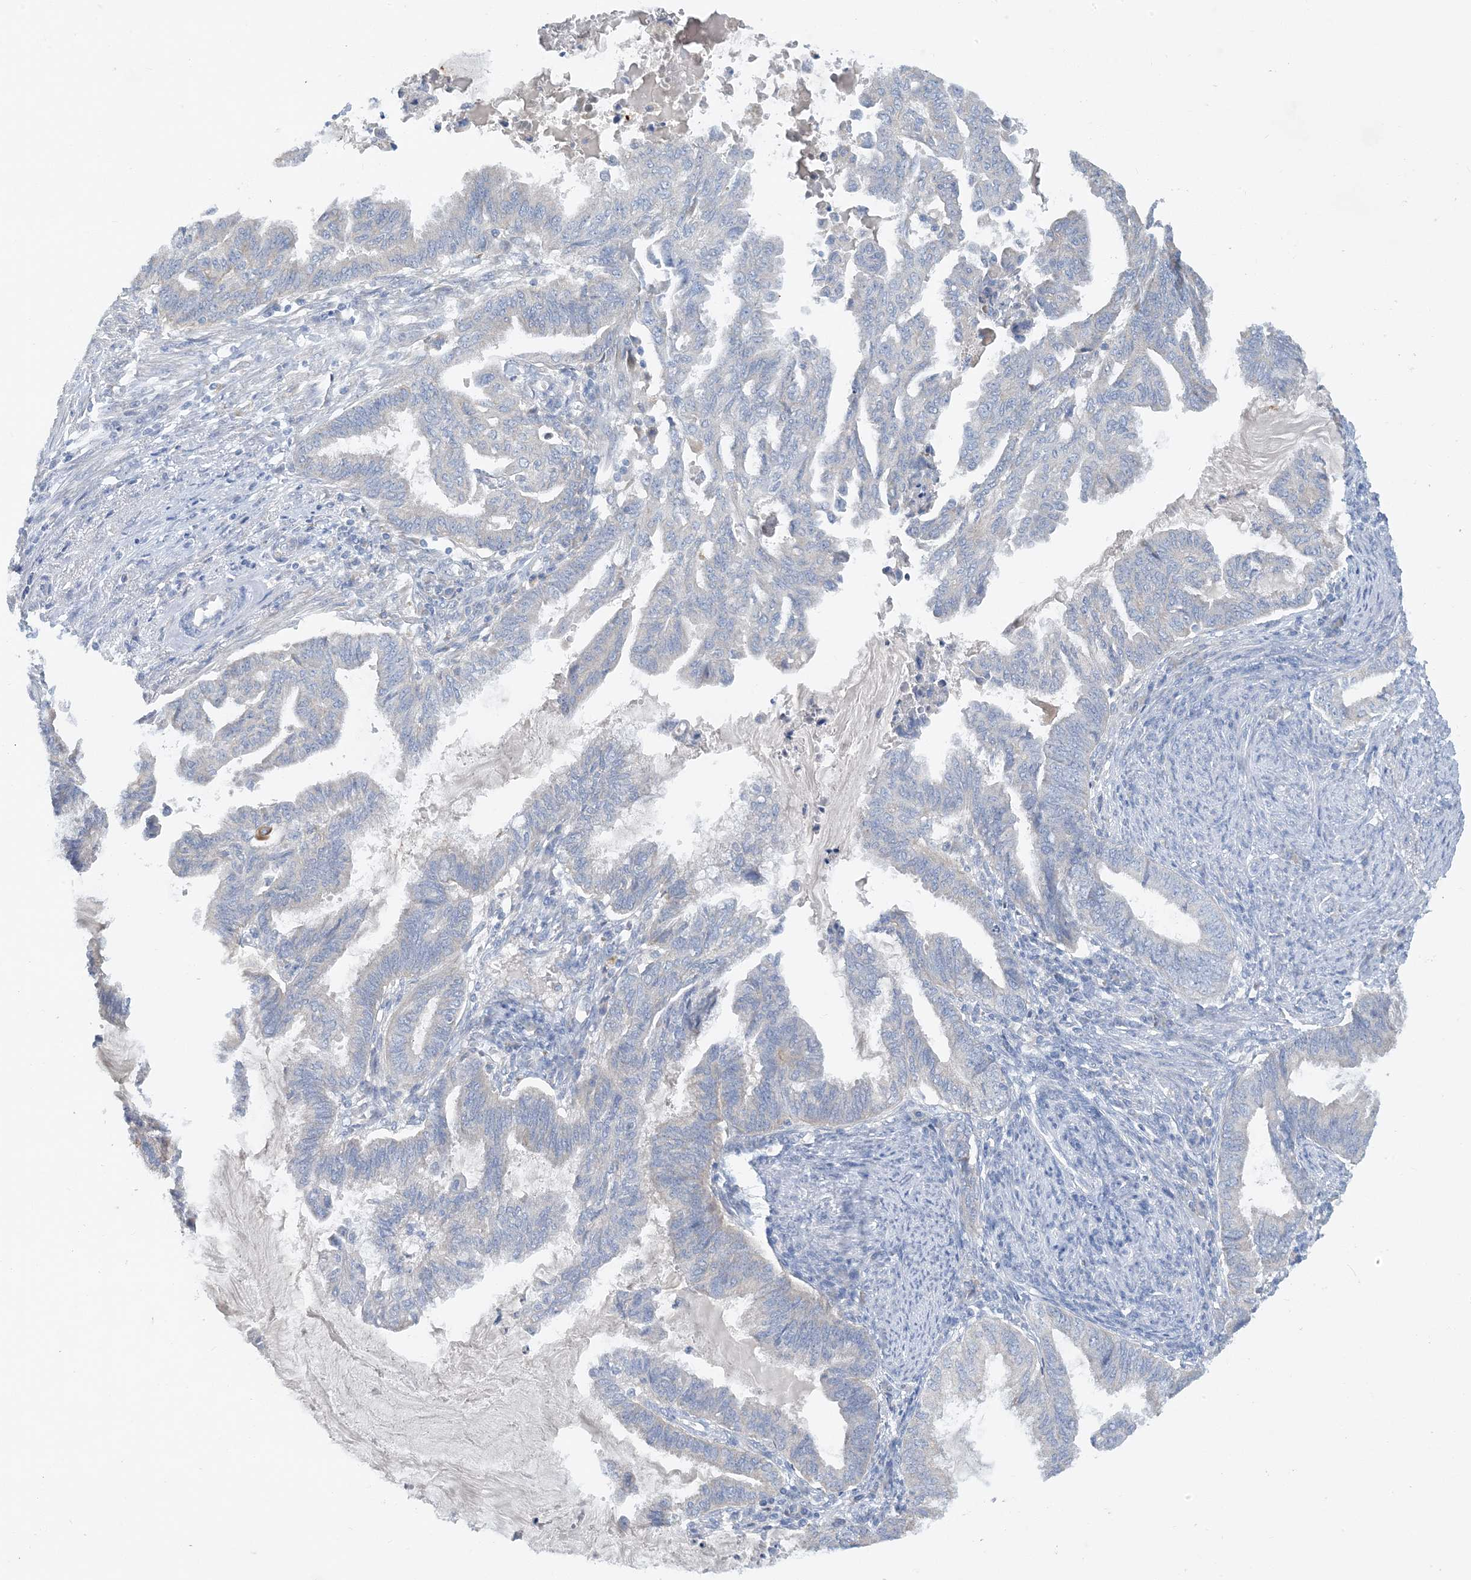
{"staining": {"intensity": "negative", "quantity": "none", "location": "none"}, "tissue": "endometrial cancer", "cell_type": "Tumor cells", "image_type": "cancer", "snomed": [{"axis": "morphology", "description": "Adenocarcinoma, NOS"}, {"axis": "topography", "description": "Endometrium"}], "caption": "DAB immunohistochemical staining of human adenocarcinoma (endometrial) shows no significant expression in tumor cells.", "gene": "ZCCHC18", "patient": {"sex": "female", "age": 86}}